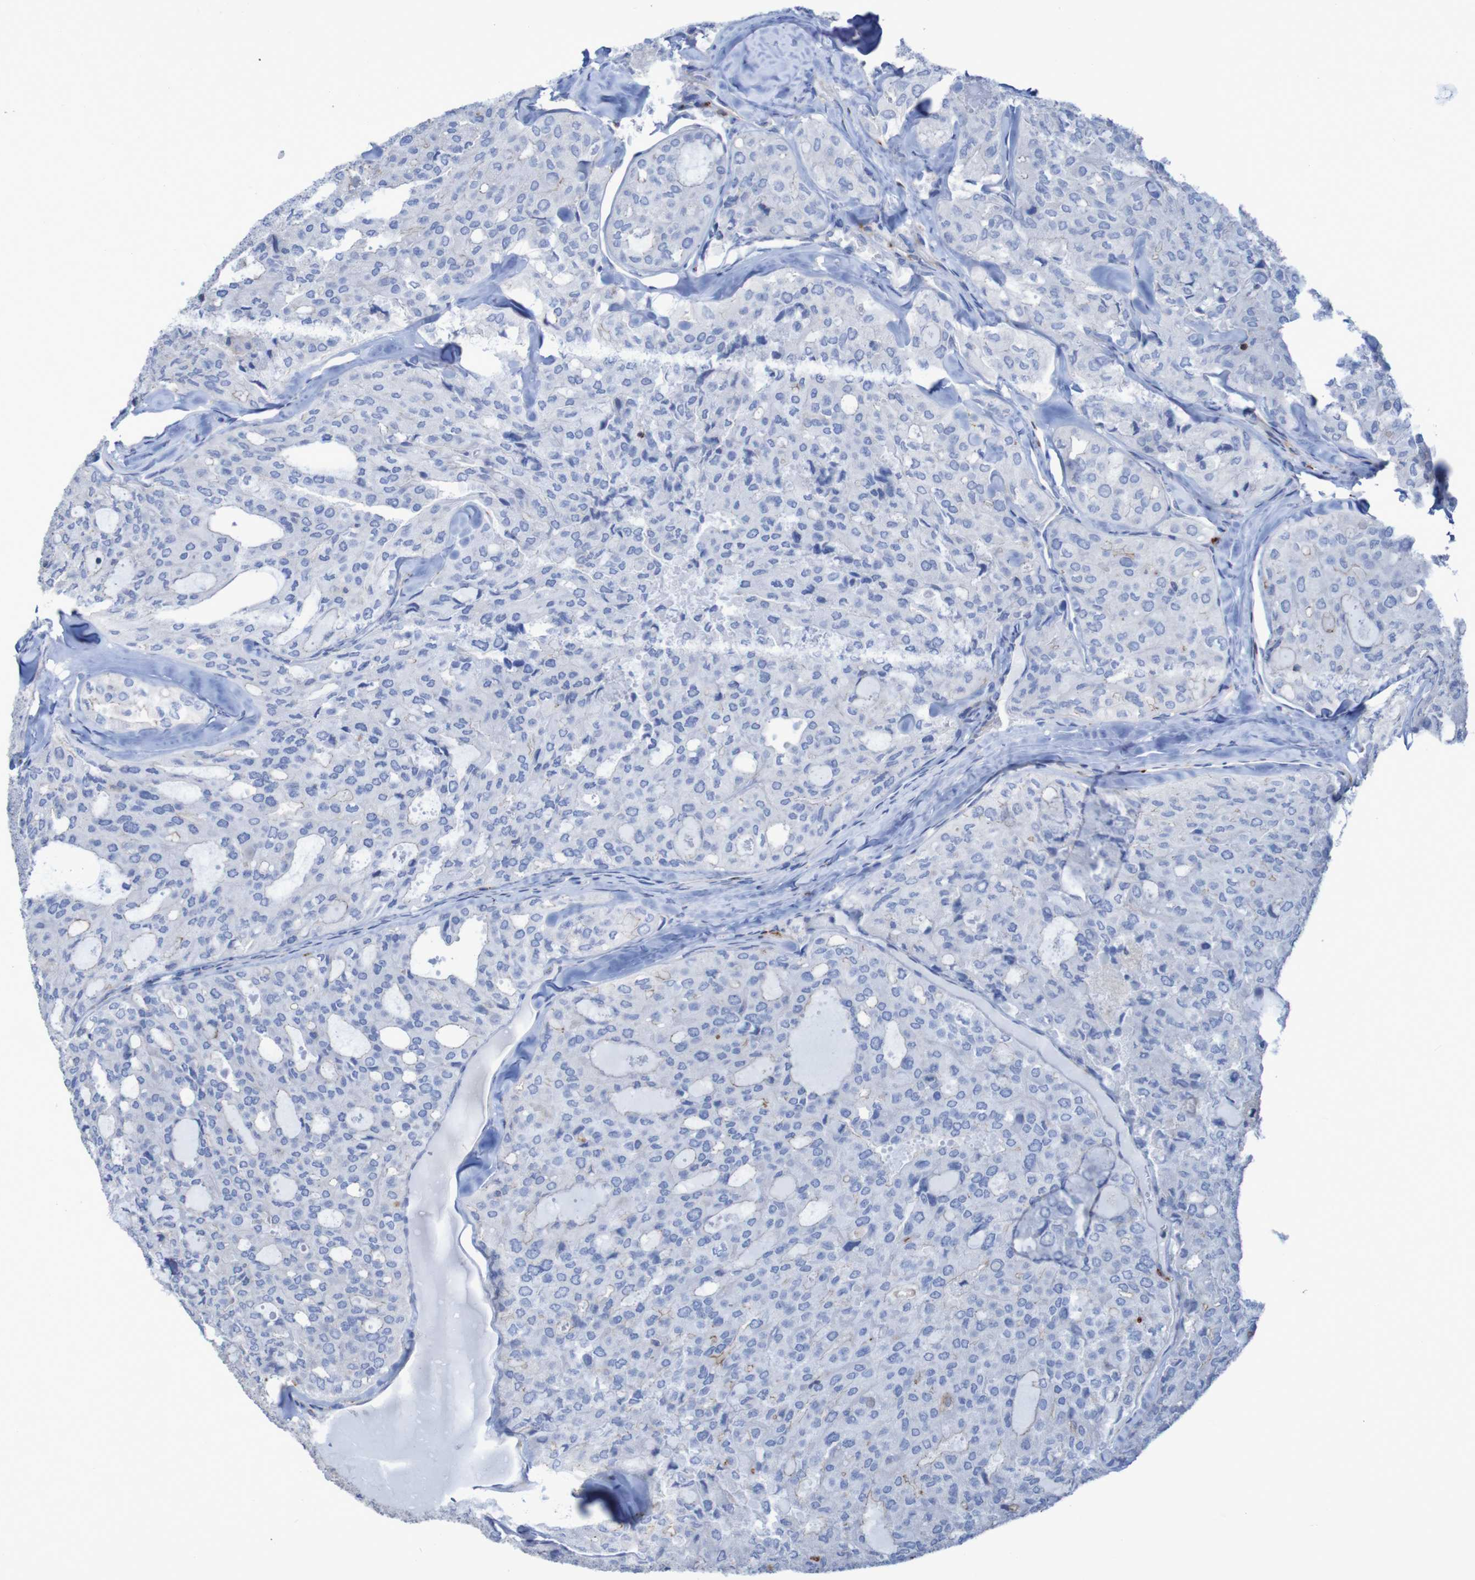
{"staining": {"intensity": "negative", "quantity": "none", "location": "none"}, "tissue": "thyroid cancer", "cell_type": "Tumor cells", "image_type": "cancer", "snomed": [{"axis": "morphology", "description": "Follicular adenoma carcinoma, NOS"}, {"axis": "topography", "description": "Thyroid gland"}], "caption": "Human thyroid cancer stained for a protein using IHC displays no positivity in tumor cells.", "gene": "RNF182", "patient": {"sex": "male", "age": 75}}